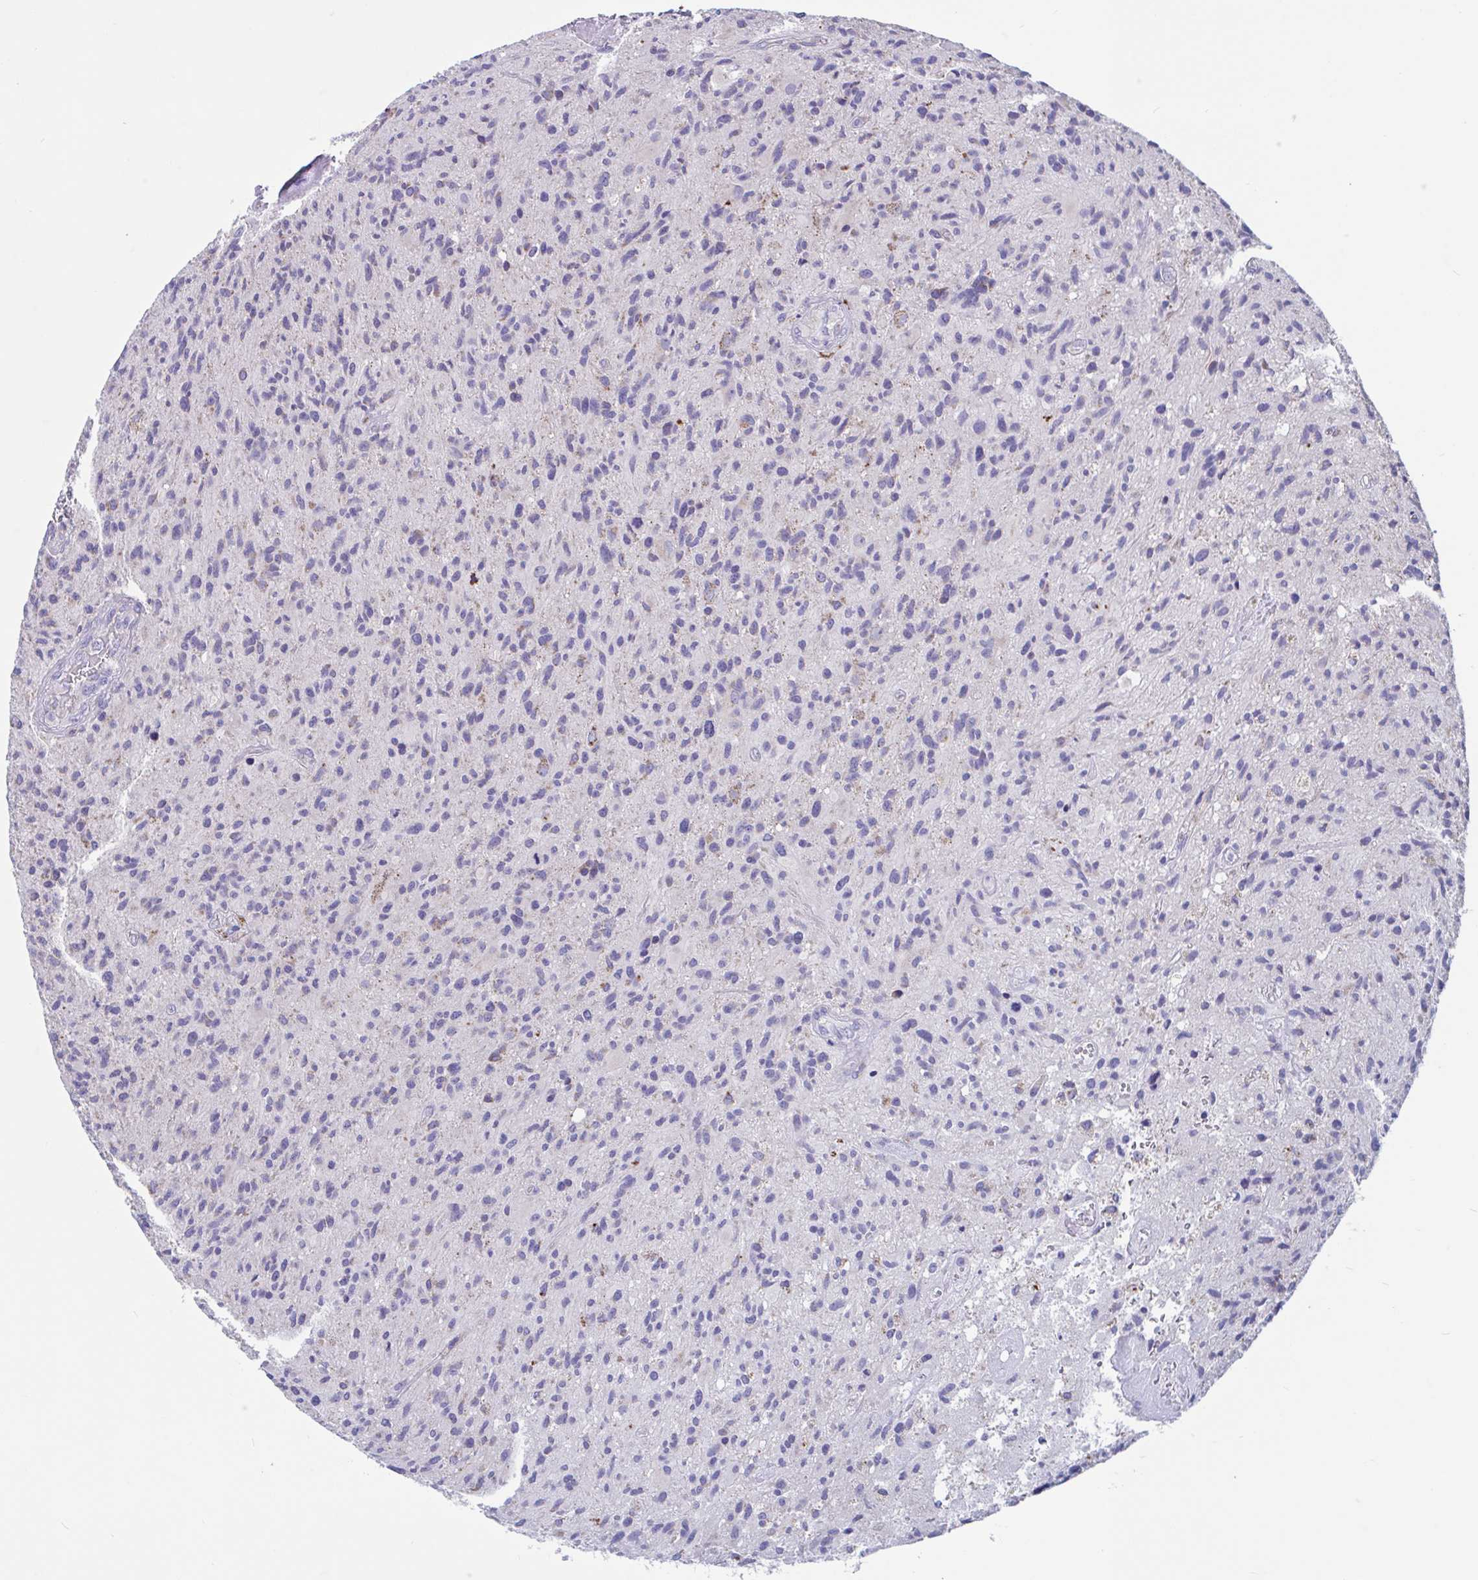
{"staining": {"intensity": "negative", "quantity": "none", "location": "none"}, "tissue": "glioma", "cell_type": "Tumor cells", "image_type": "cancer", "snomed": [{"axis": "morphology", "description": "Glioma, malignant, High grade"}, {"axis": "topography", "description": "Brain"}], "caption": "High-grade glioma (malignant) was stained to show a protein in brown. There is no significant expression in tumor cells. (DAB immunohistochemistry (IHC) with hematoxylin counter stain).", "gene": "OR13A1", "patient": {"sex": "female", "age": 70}}